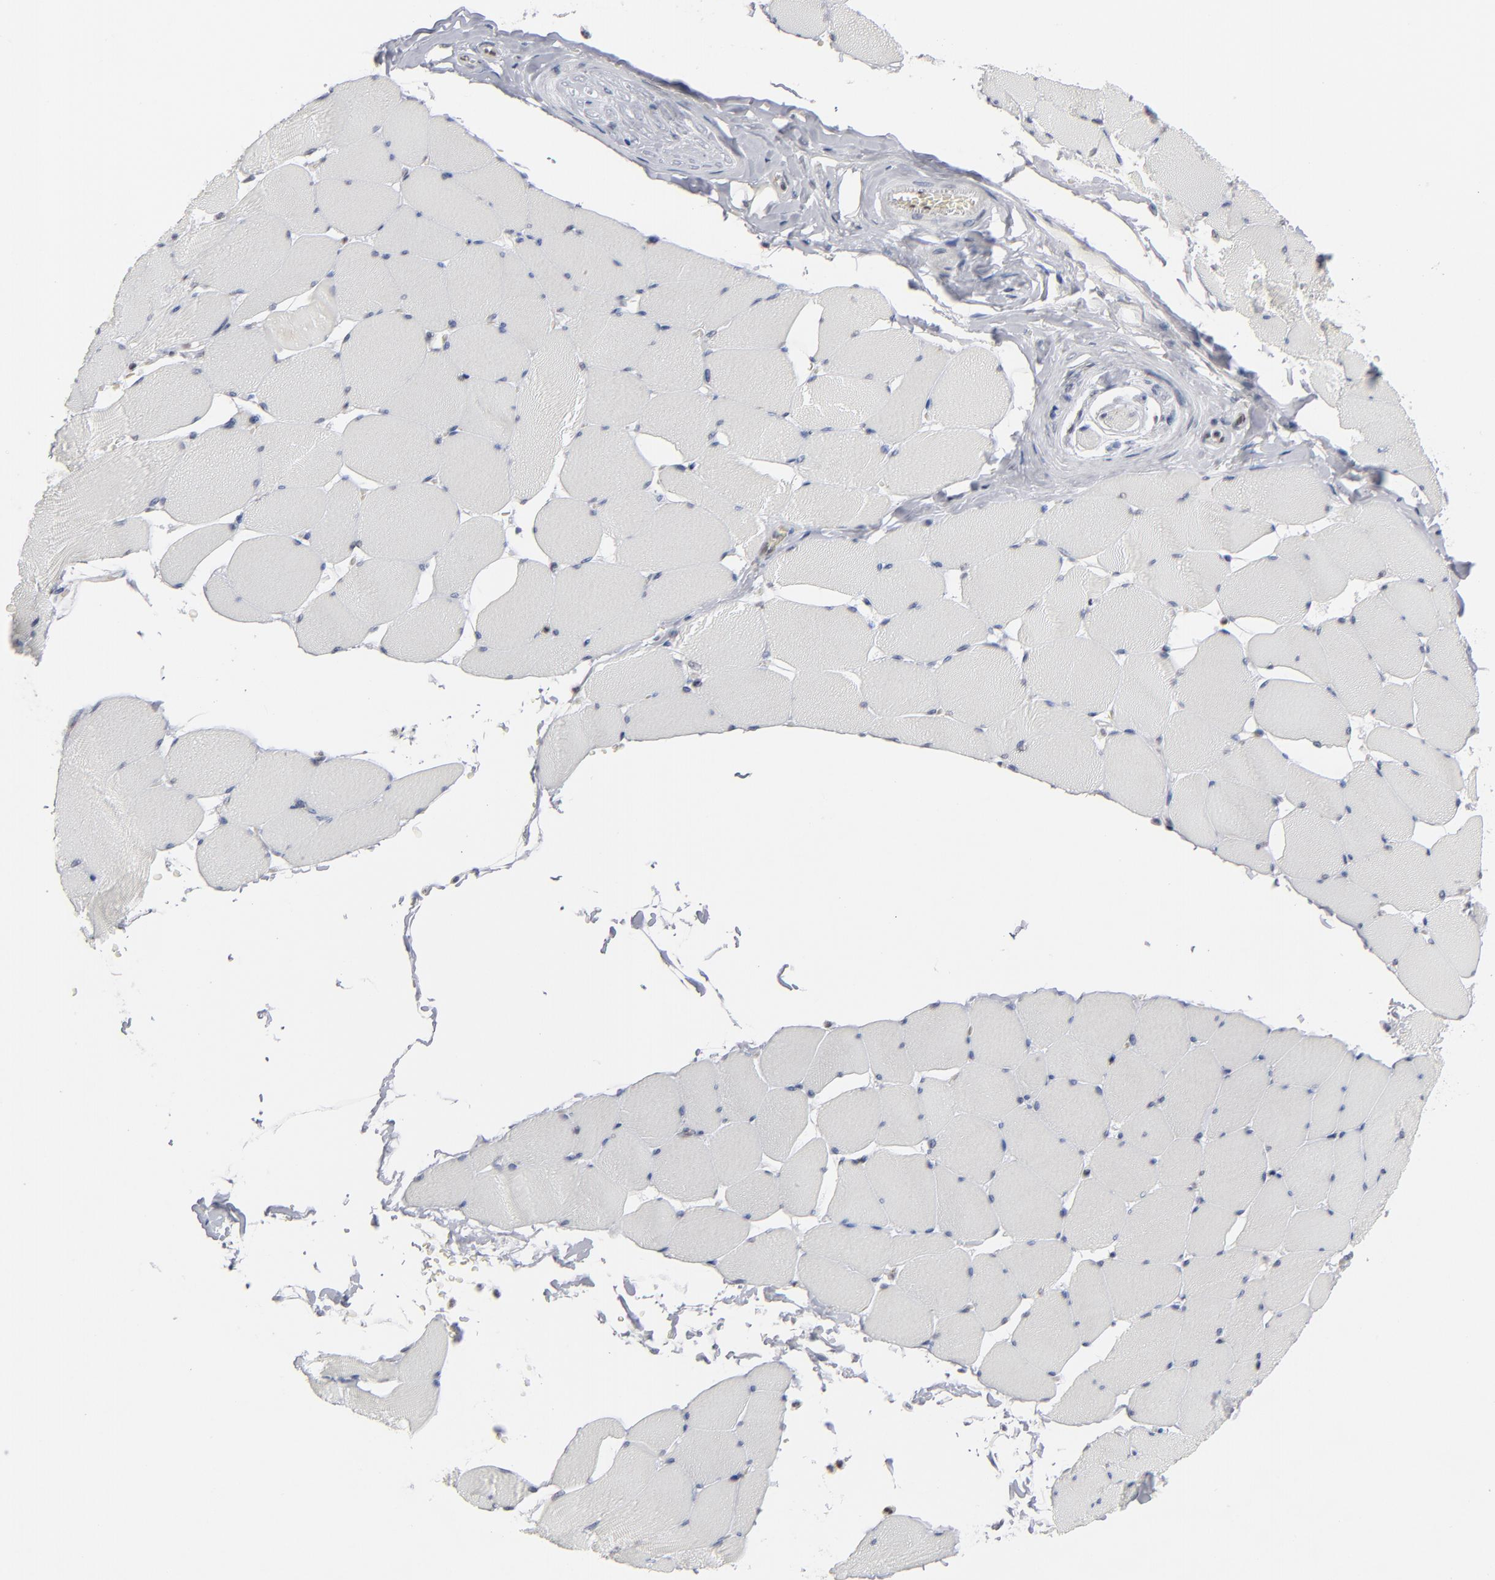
{"staining": {"intensity": "negative", "quantity": "none", "location": "none"}, "tissue": "skeletal muscle", "cell_type": "Myocytes", "image_type": "normal", "snomed": [{"axis": "morphology", "description": "Normal tissue, NOS"}, {"axis": "topography", "description": "Skeletal muscle"}], "caption": "This is an IHC image of unremarkable human skeletal muscle. There is no staining in myocytes.", "gene": "IRF9", "patient": {"sex": "male", "age": 62}}